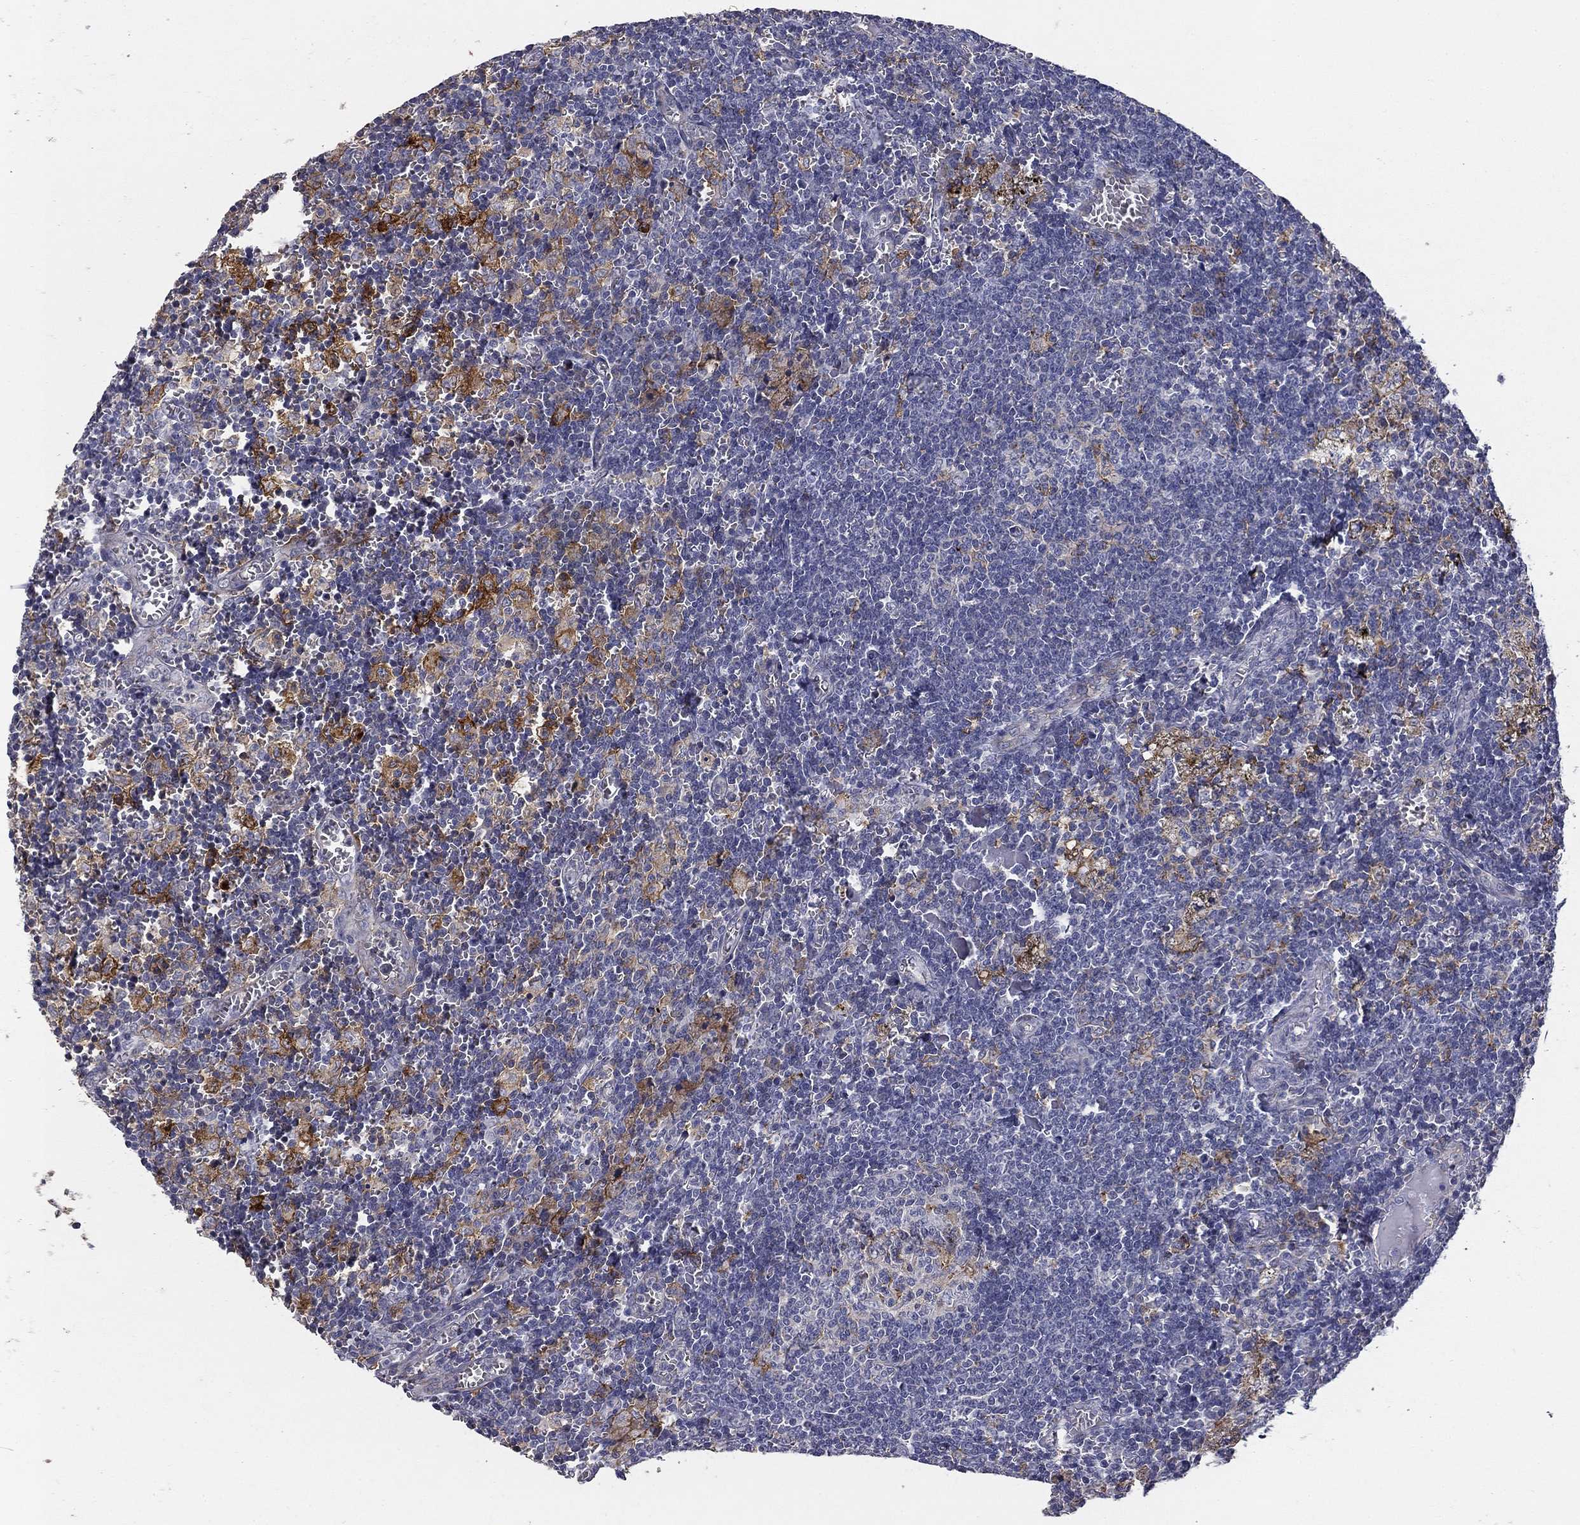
{"staining": {"intensity": "negative", "quantity": "none", "location": "none"}, "tissue": "lymph node", "cell_type": "Germinal center cells", "image_type": "normal", "snomed": [{"axis": "morphology", "description": "Normal tissue, NOS"}, {"axis": "topography", "description": "Lymph node"}], "caption": "This is a micrograph of immunohistochemistry (IHC) staining of normal lymph node, which shows no expression in germinal center cells. Brightfield microscopy of IHC stained with DAB (3,3'-diaminobenzidine) (brown) and hematoxylin (blue), captured at high magnification.", "gene": "CD274", "patient": {"sex": "male", "age": 62}}